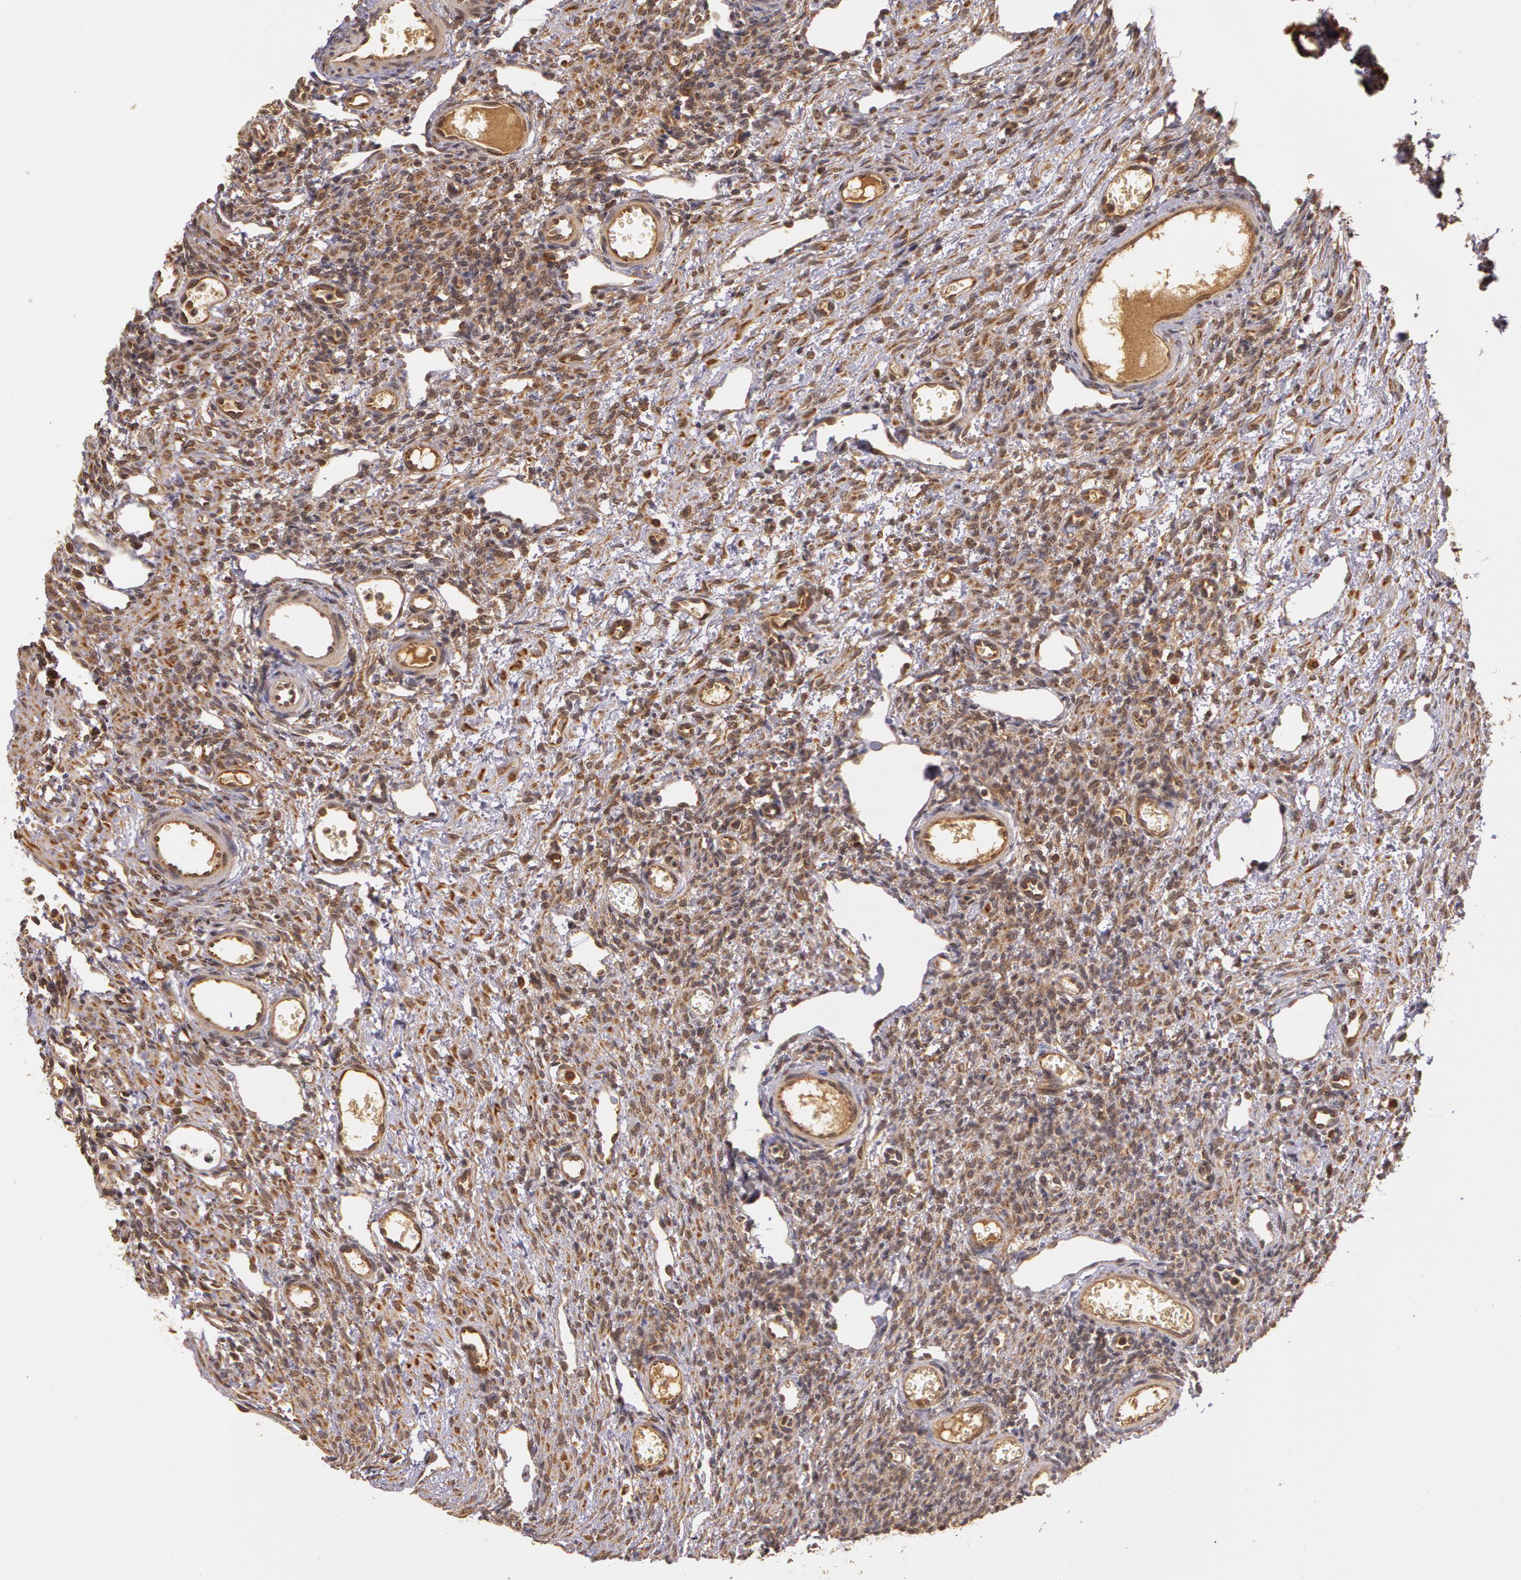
{"staining": {"intensity": "weak", "quantity": ">75%", "location": "cytoplasmic/membranous"}, "tissue": "ovary", "cell_type": "Follicle cells", "image_type": "normal", "snomed": [{"axis": "morphology", "description": "Normal tissue, NOS"}, {"axis": "topography", "description": "Ovary"}], "caption": "Immunohistochemical staining of normal ovary reveals low levels of weak cytoplasmic/membranous expression in about >75% of follicle cells.", "gene": "ASCC2", "patient": {"sex": "female", "age": 33}}